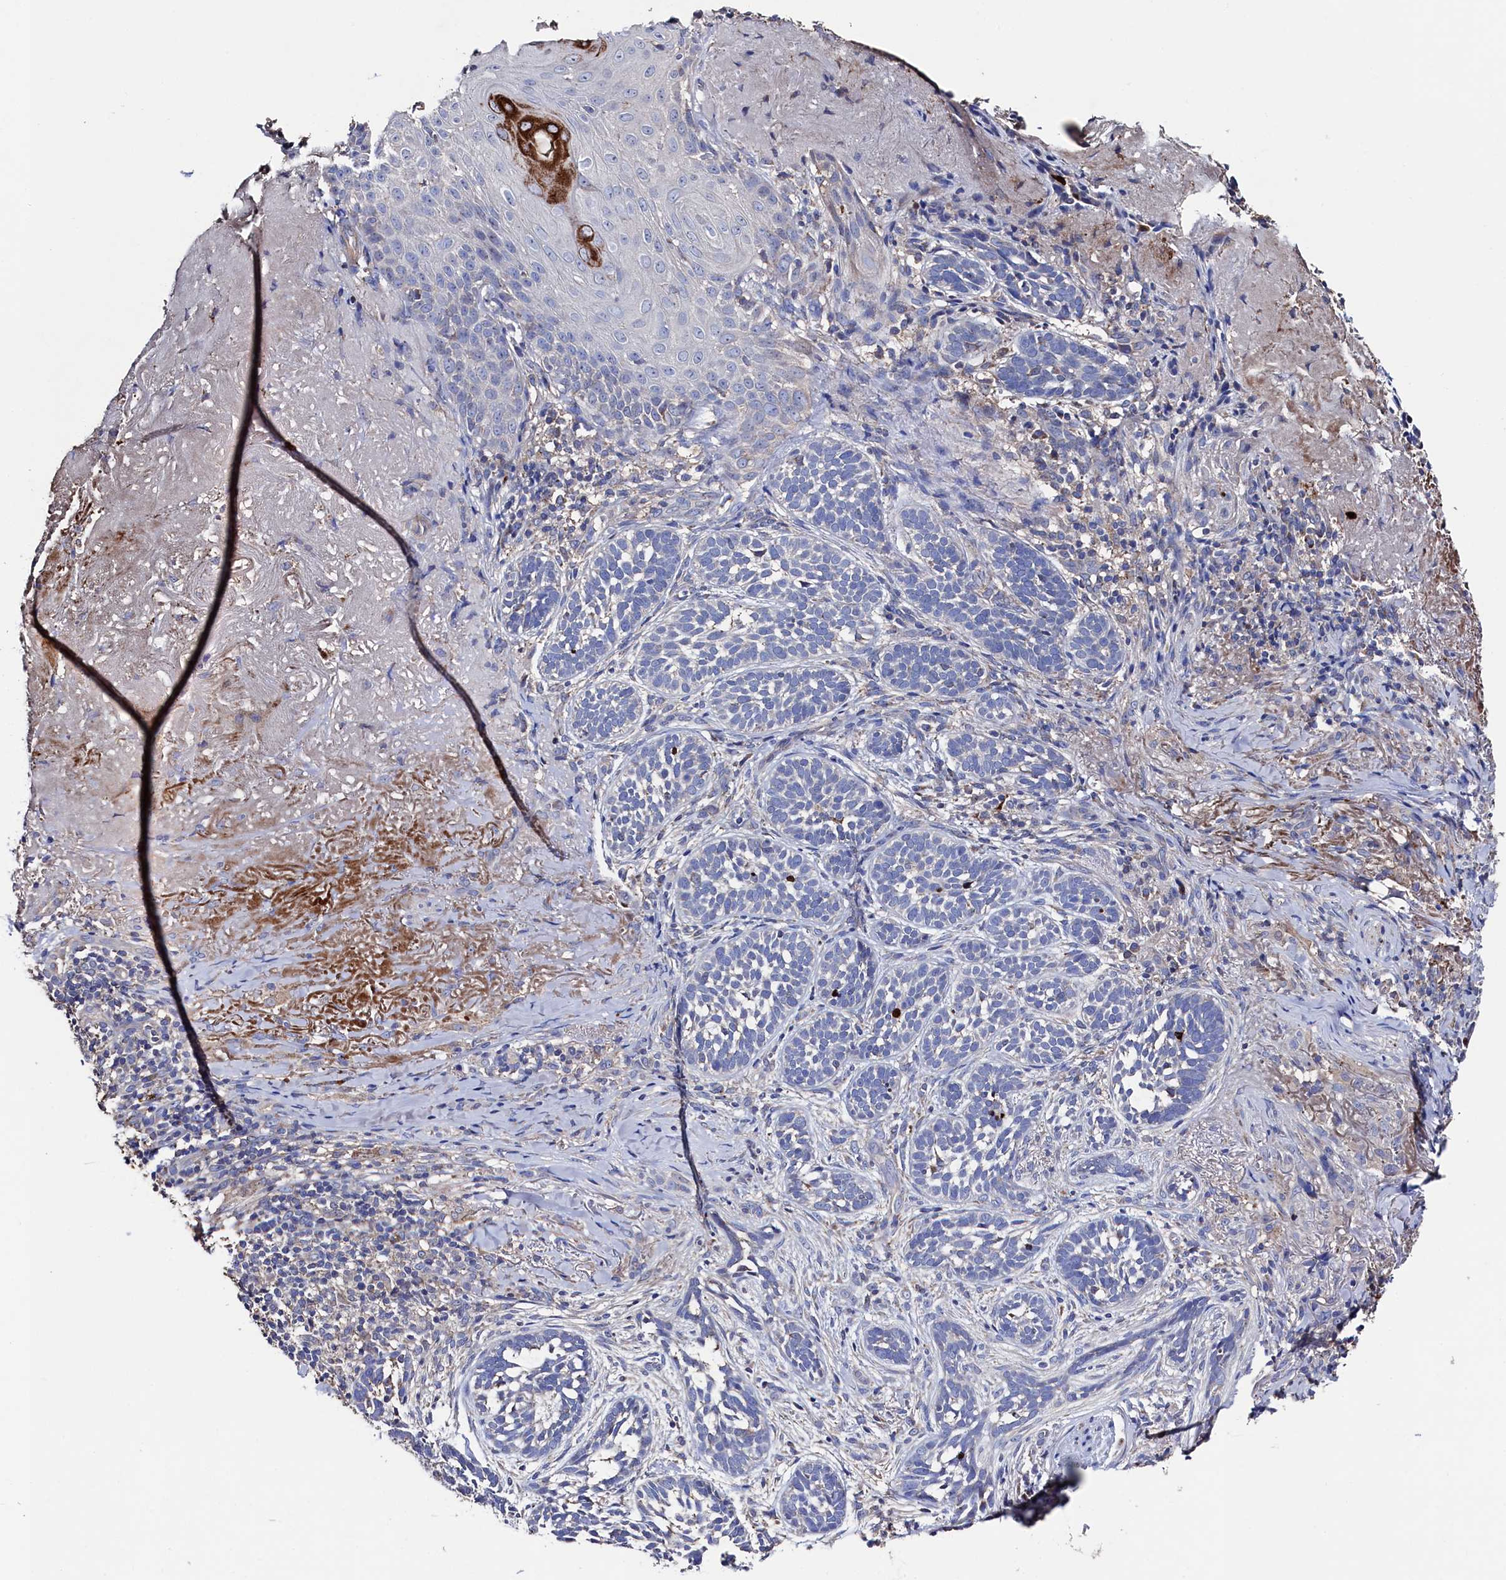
{"staining": {"intensity": "negative", "quantity": "none", "location": "none"}, "tissue": "skin cancer", "cell_type": "Tumor cells", "image_type": "cancer", "snomed": [{"axis": "morphology", "description": "Basal cell carcinoma"}, {"axis": "topography", "description": "Skin"}], "caption": "Basal cell carcinoma (skin) was stained to show a protein in brown. There is no significant staining in tumor cells.", "gene": "TK2", "patient": {"sex": "male", "age": 71}}